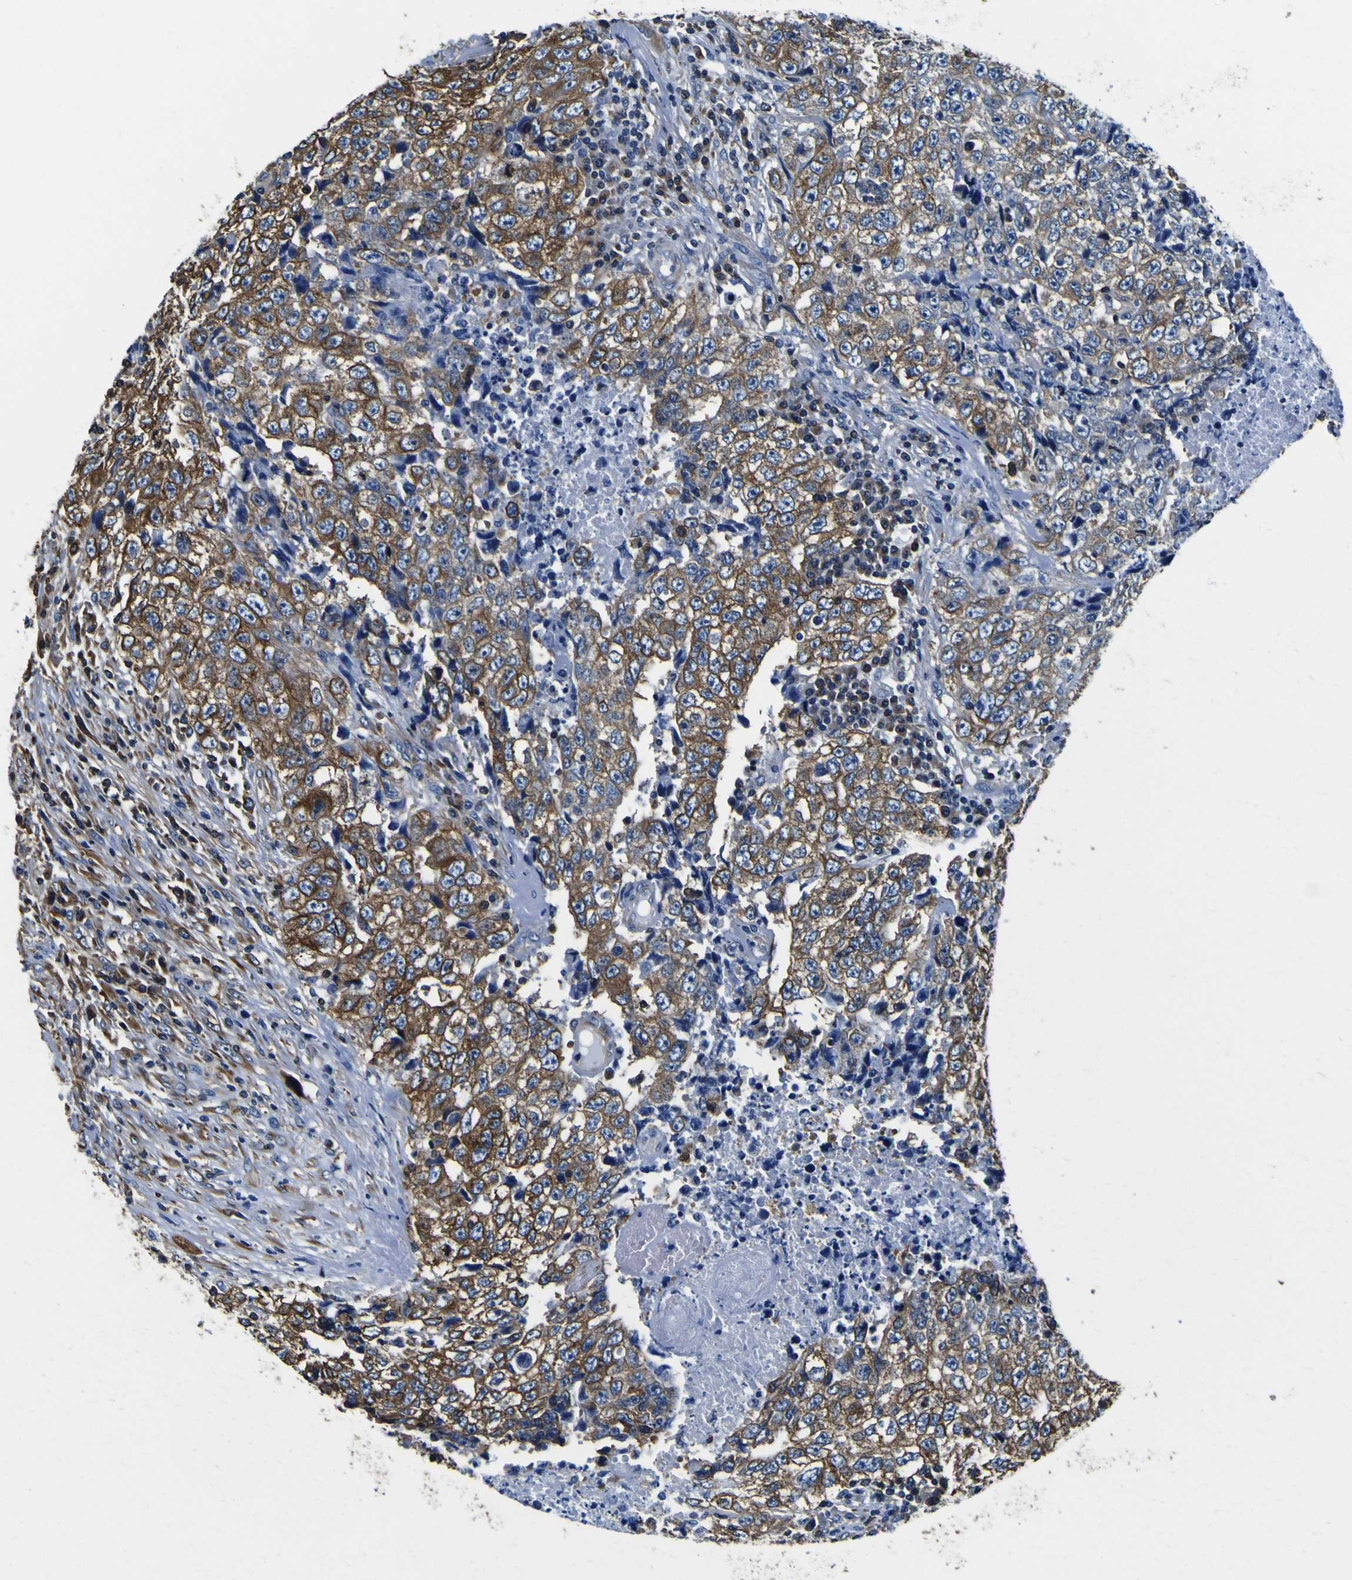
{"staining": {"intensity": "moderate", "quantity": ">75%", "location": "cytoplasmic/membranous"}, "tissue": "testis cancer", "cell_type": "Tumor cells", "image_type": "cancer", "snomed": [{"axis": "morphology", "description": "Necrosis, NOS"}, {"axis": "morphology", "description": "Carcinoma, Embryonal, NOS"}, {"axis": "topography", "description": "Testis"}], "caption": "An immunohistochemistry (IHC) image of neoplastic tissue is shown. Protein staining in brown labels moderate cytoplasmic/membranous positivity in testis embryonal carcinoma within tumor cells.", "gene": "TUBA1B", "patient": {"sex": "male", "age": 19}}